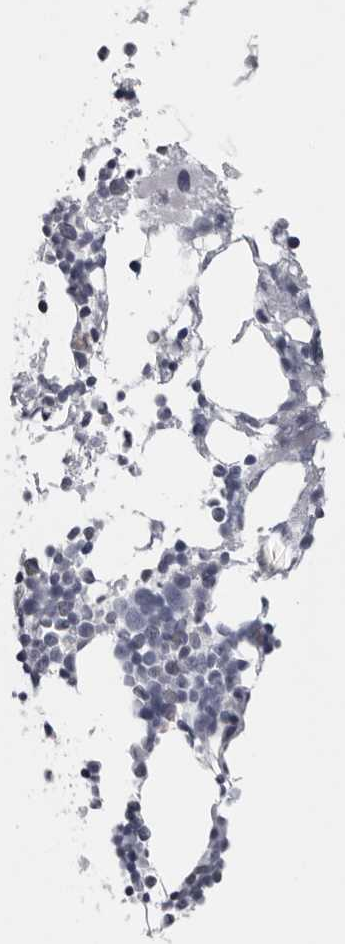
{"staining": {"intensity": "negative", "quantity": "none", "location": "none"}, "tissue": "bone marrow", "cell_type": "Hematopoietic cells", "image_type": "normal", "snomed": [{"axis": "morphology", "description": "Normal tissue, NOS"}, {"axis": "morphology", "description": "Inflammation, NOS"}, {"axis": "topography", "description": "Bone marrow"}], "caption": "This is an IHC histopathology image of unremarkable bone marrow. There is no expression in hematopoietic cells.", "gene": "LZIC", "patient": {"sex": "male", "age": 44}}